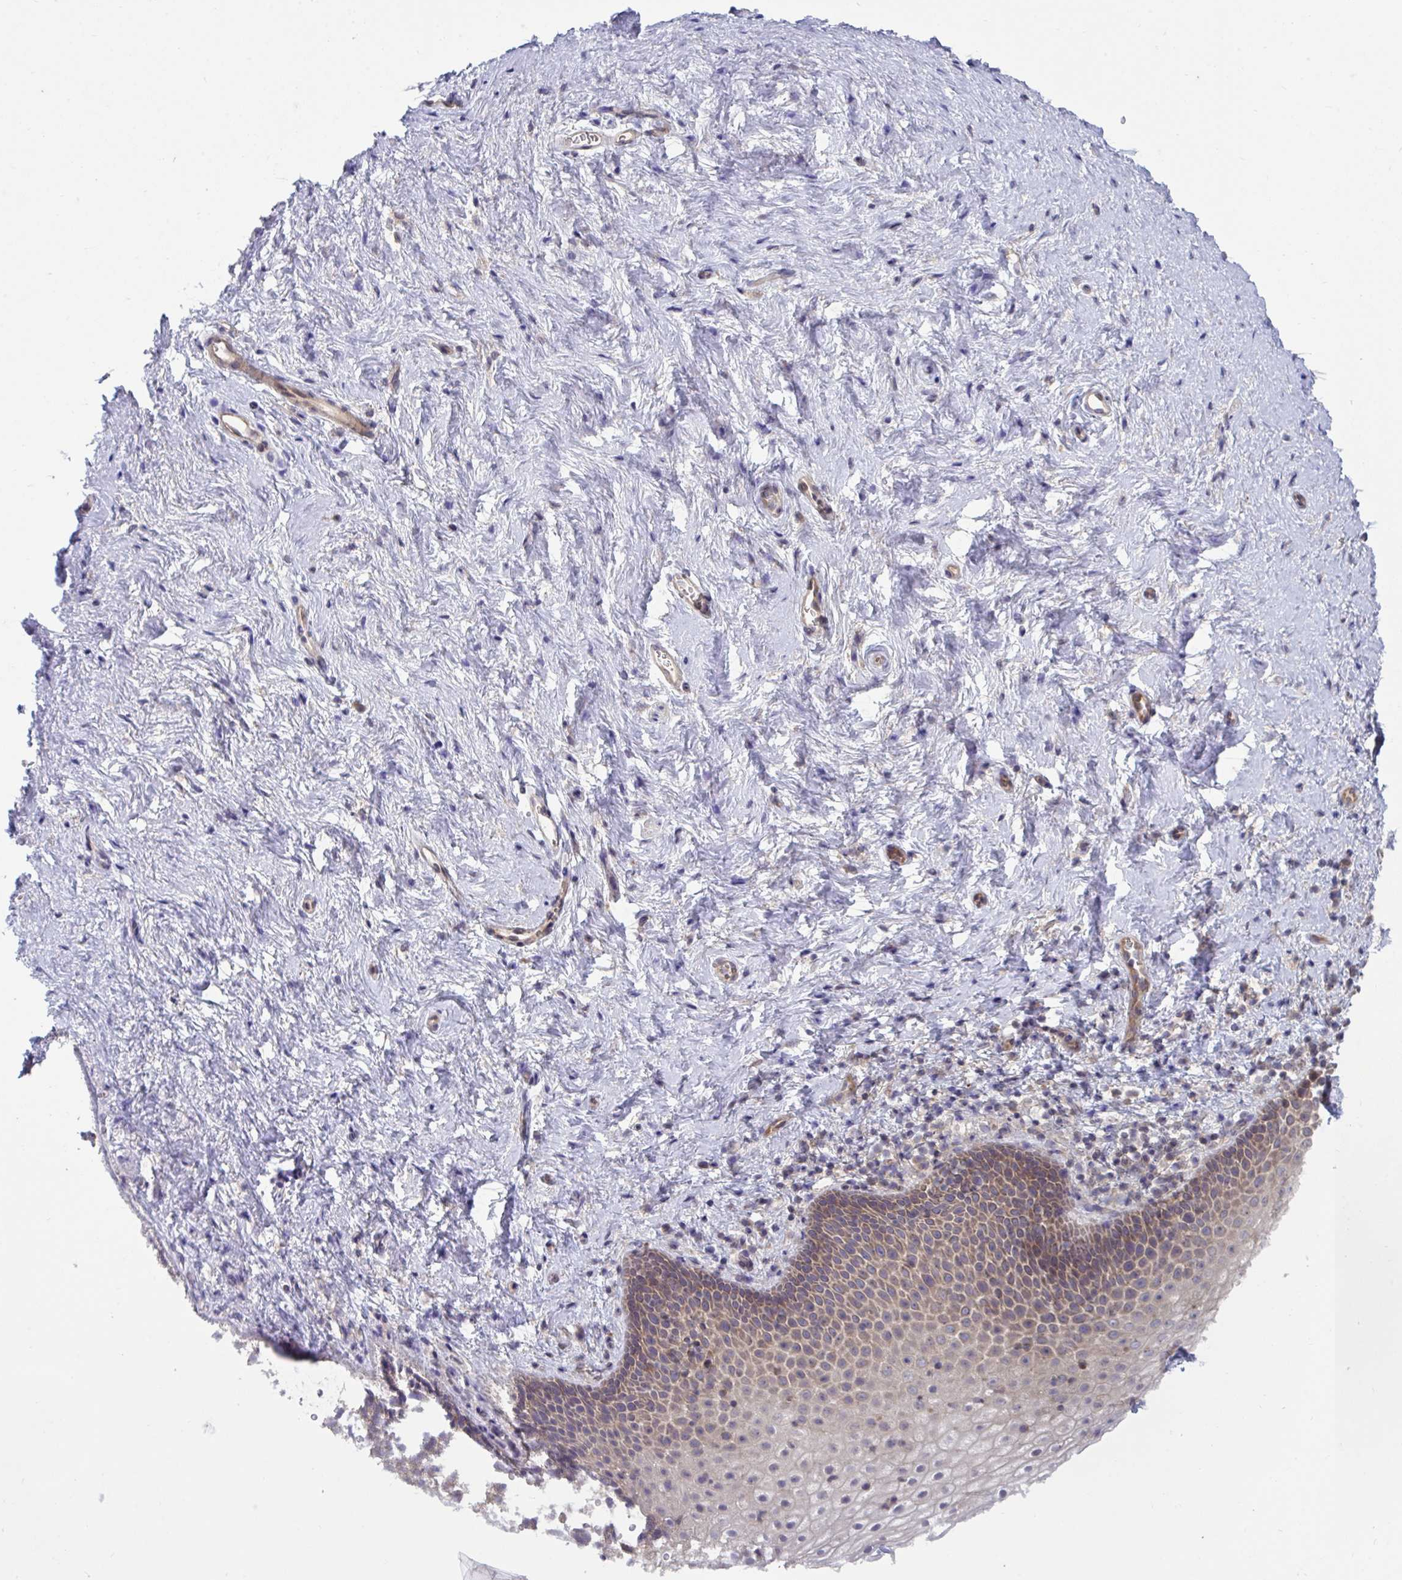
{"staining": {"intensity": "moderate", "quantity": ">75%", "location": "cytoplasmic/membranous"}, "tissue": "vagina", "cell_type": "Squamous epithelial cells", "image_type": "normal", "snomed": [{"axis": "morphology", "description": "Normal tissue, NOS"}, {"axis": "topography", "description": "Vagina"}], "caption": "Normal vagina shows moderate cytoplasmic/membranous positivity in about >75% of squamous epithelial cells (DAB = brown stain, brightfield microscopy at high magnification)..", "gene": "IST1", "patient": {"sex": "female", "age": 61}}